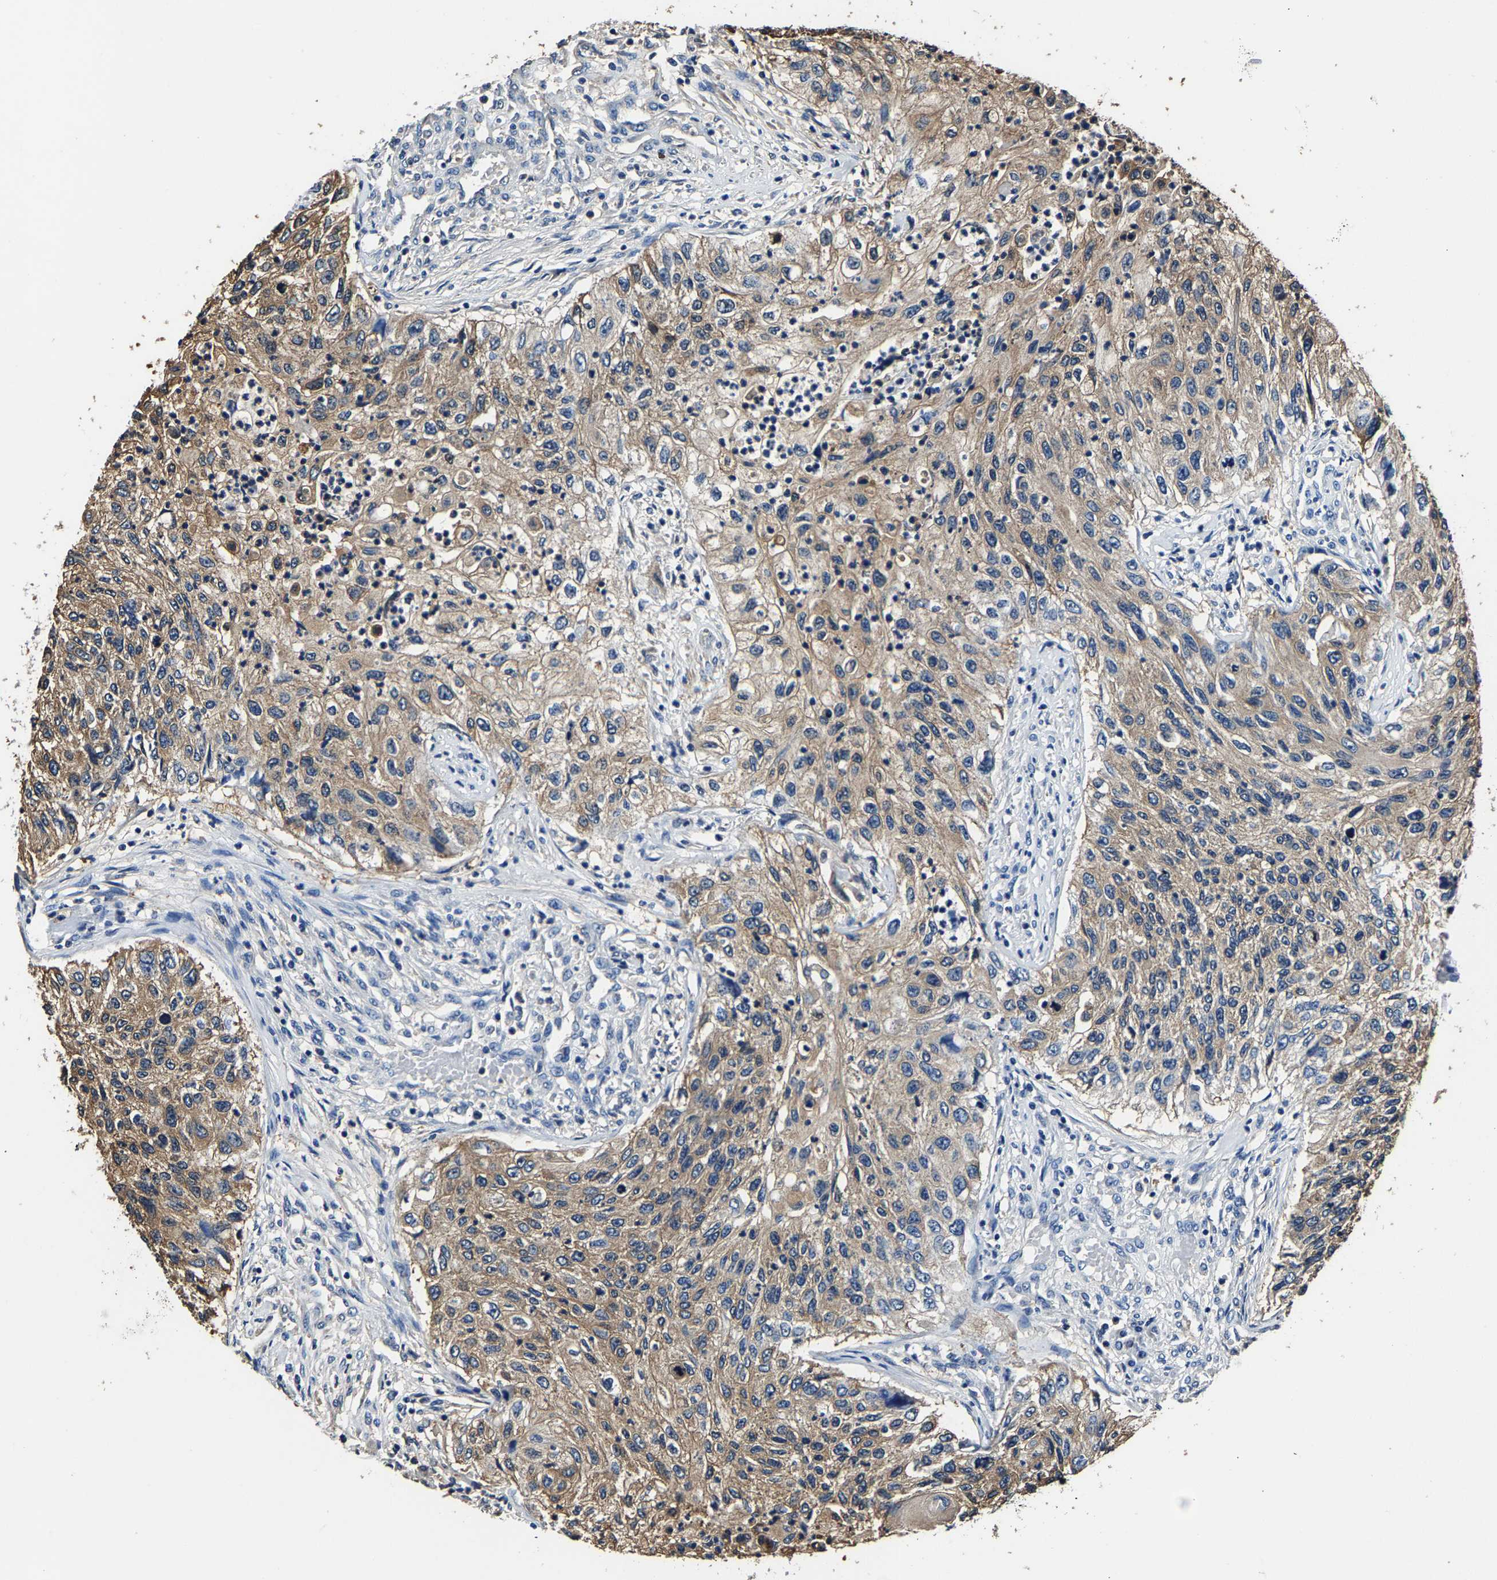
{"staining": {"intensity": "moderate", "quantity": ">75%", "location": "cytoplasmic/membranous"}, "tissue": "urothelial cancer", "cell_type": "Tumor cells", "image_type": "cancer", "snomed": [{"axis": "morphology", "description": "Urothelial carcinoma, High grade"}, {"axis": "topography", "description": "Urinary bladder"}], "caption": "Brown immunohistochemical staining in human urothelial cancer reveals moderate cytoplasmic/membranous staining in approximately >75% of tumor cells. (Brightfield microscopy of DAB IHC at high magnification).", "gene": "ALDOB", "patient": {"sex": "female", "age": 60}}